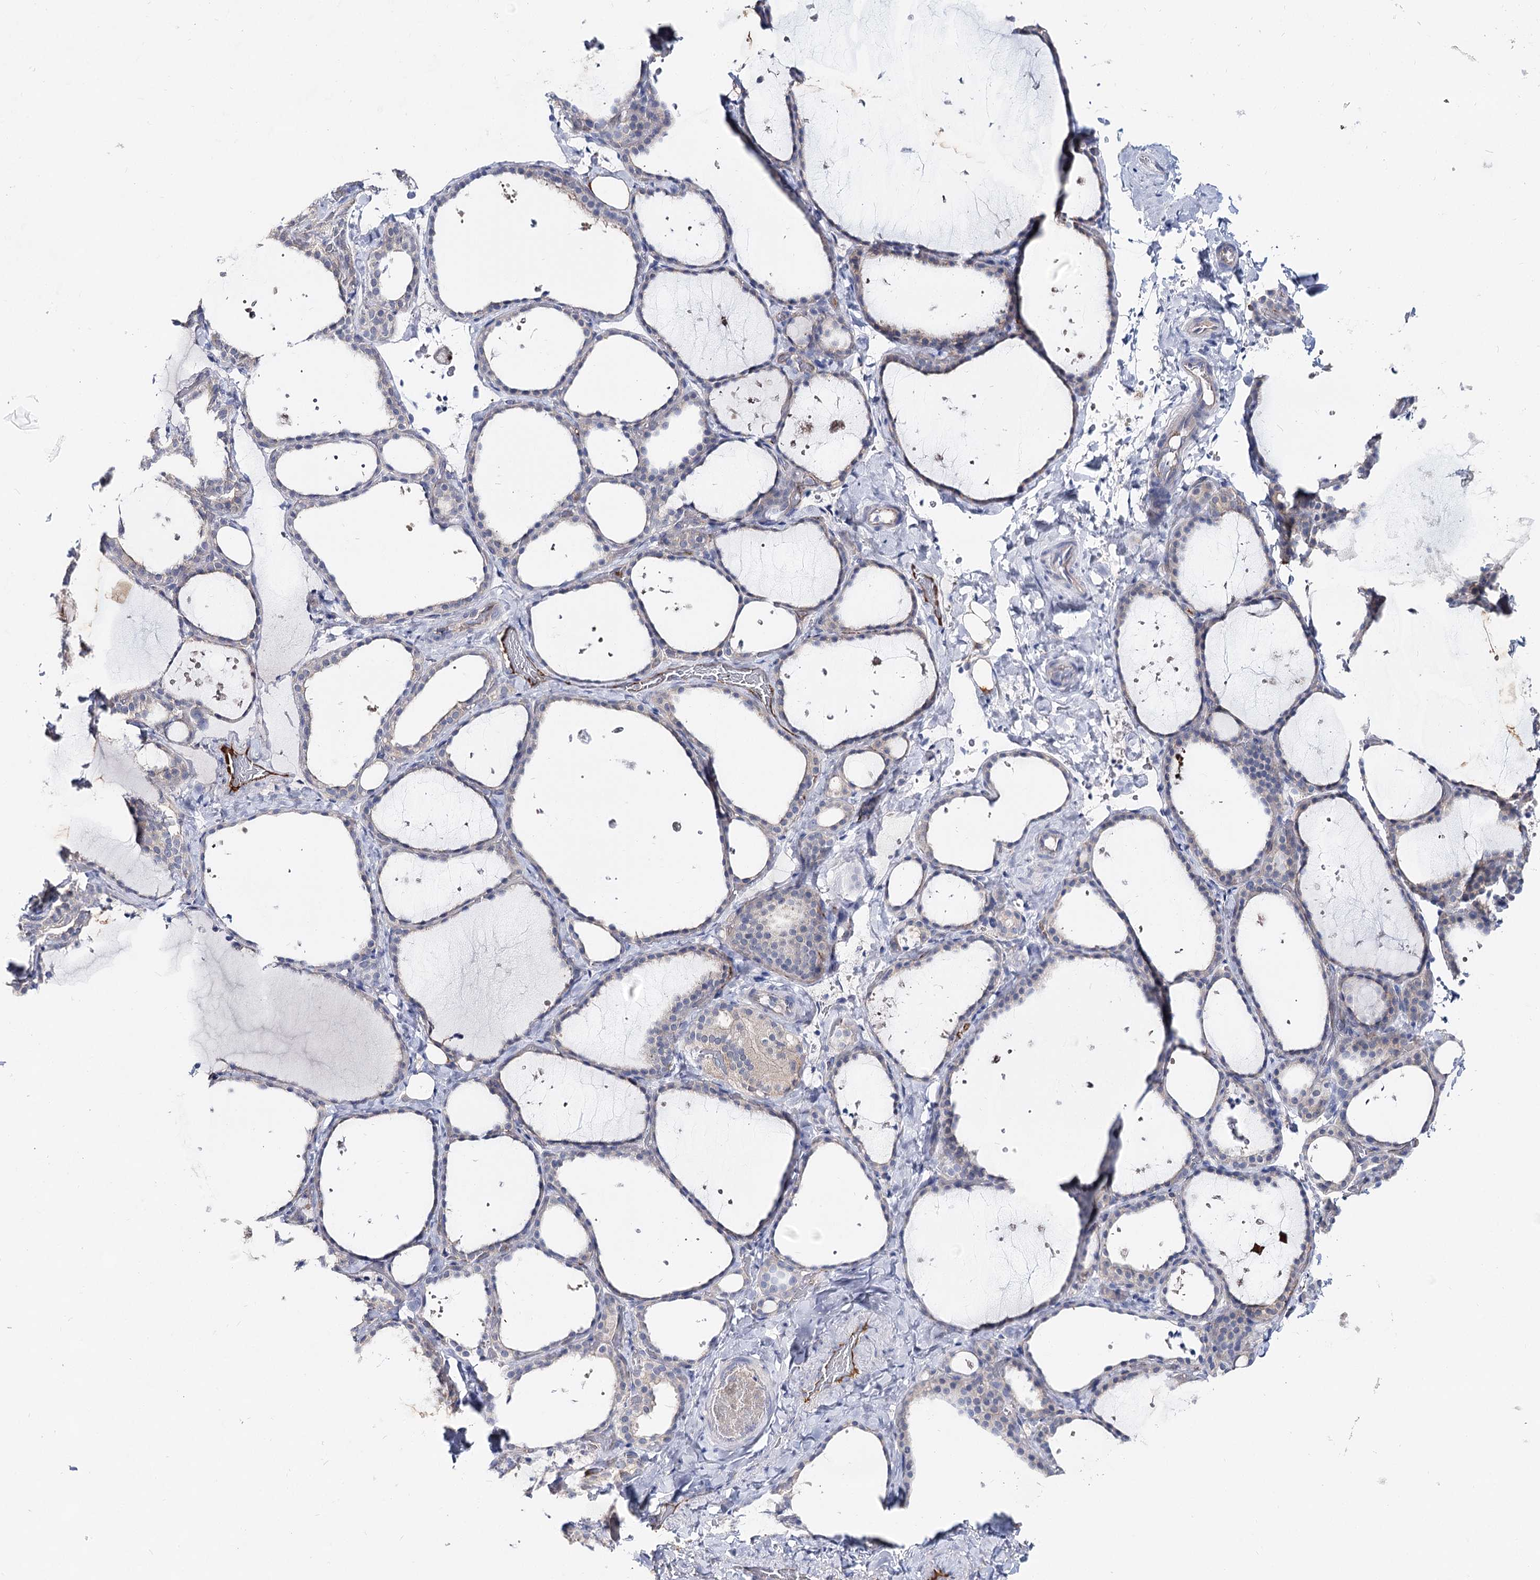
{"staining": {"intensity": "negative", "quantity": "none", "location": "none"}, "tissue": "thyroid gland", "cell_type": "Glandular cells", "image_type": "normal", "snomed": [{"axis": "morphology", "description": "Normal tissue, NOS"}, {"axis": "topography", "description": "Thyroid gland"}], "caption": "A micrograph of thyroid gland stained for a protein demonstrates no brown staining in glandular cells. (Immunohistochemistry, brightfield microscopy, high magnification).", "gene": "UGP2", "patient": {"sex": "female", "age": 44}}